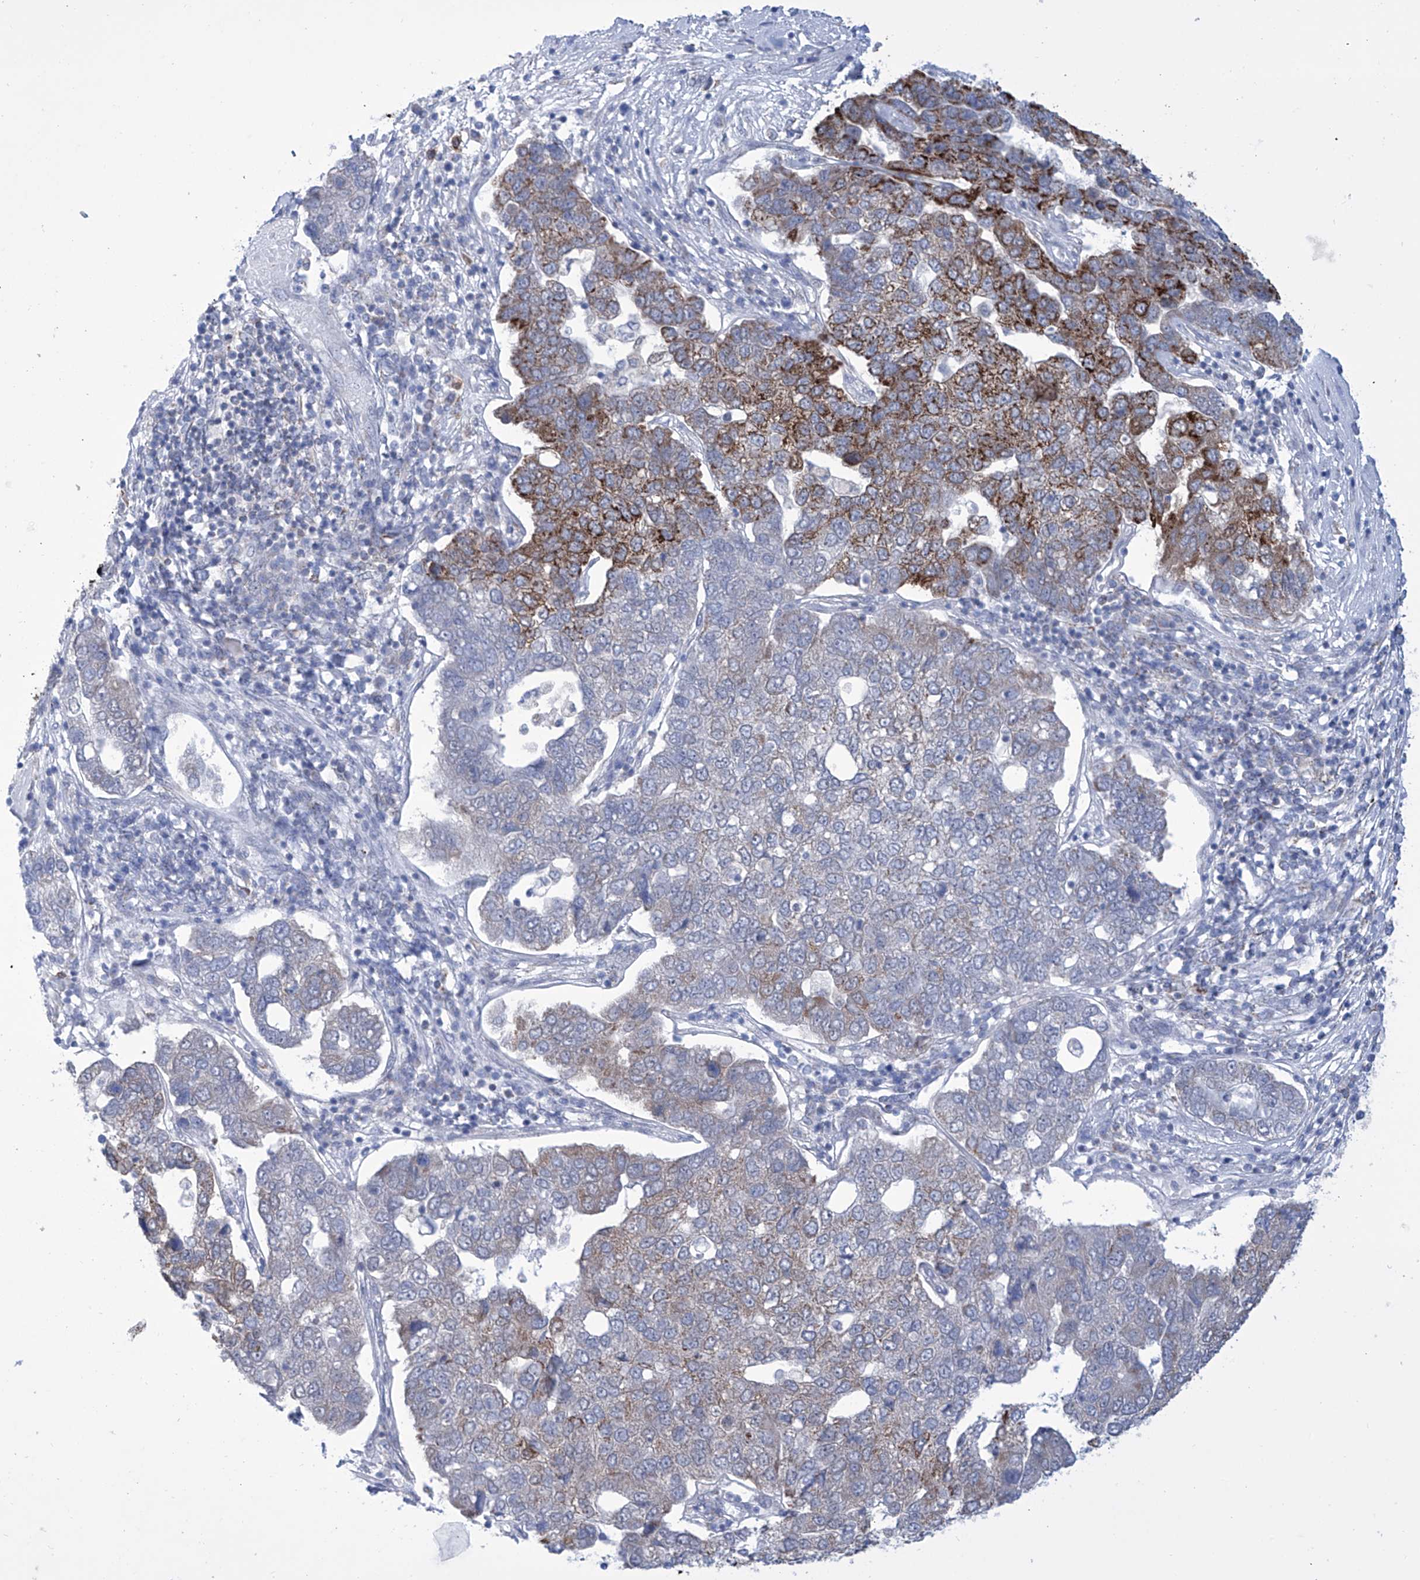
{"staining": {"intensity": "strong", "quantity": "25%-75%", "location": "cytoplasmic/membranous"}, "tissue": "pancreatic cancer", "cell_type": "Tumor cells", "image_type": "cancer", "snomed": [{"axis": "morphology", "description": "Adenocarcinoma, NOS"}, {"axis": "topography", "description": "Pancreas"}], "caption": "This micrograph shows immunohistochemistry (IHC) staining of pancreatic cancer, with high strong cytoplasmic/membranous staining in about 25%-75% of tumor cells.", "gene": "ALDH6A1", "patient": {"sex": "female", "age": 61}}